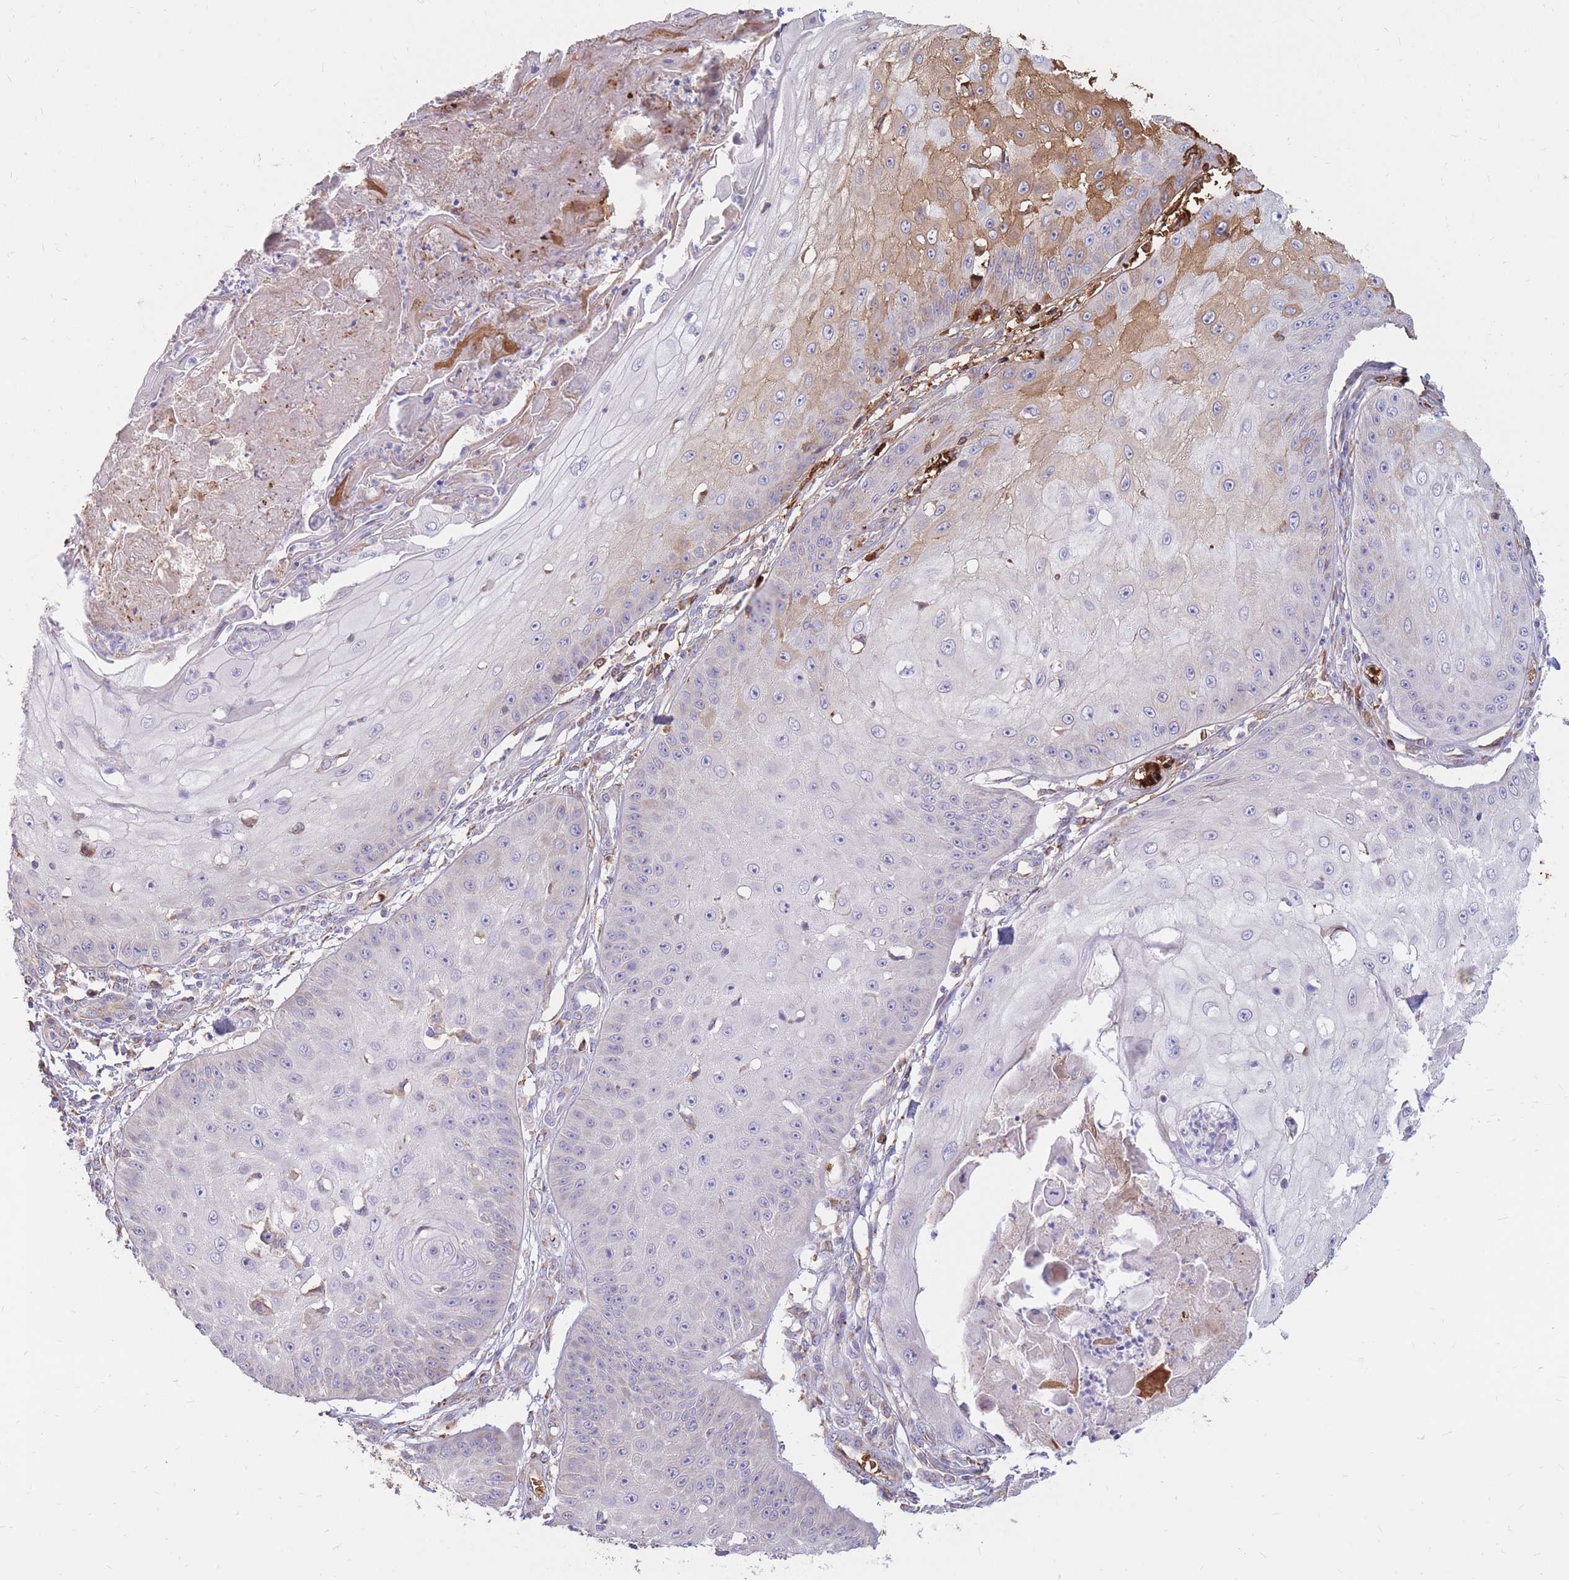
{"staining": {"intensity": "negative", "quantity": "none", "location": "none"}, "tissue": "skin cancer", "cell_type": "Tumor cells", "image_type": "cancer", "snomed": [{"axis": "morphology", "description": "Squamous cell carcinoma, NOS"}, {"axis": "topography", "description": "Skin"}], "caption": "DAB immunohistochemical staining of human skin squamous cell carcinoma reveals no significant expression in tumor cells.", "gene": "ATP10D", "patient": {"sex": "male", "age": 70}}